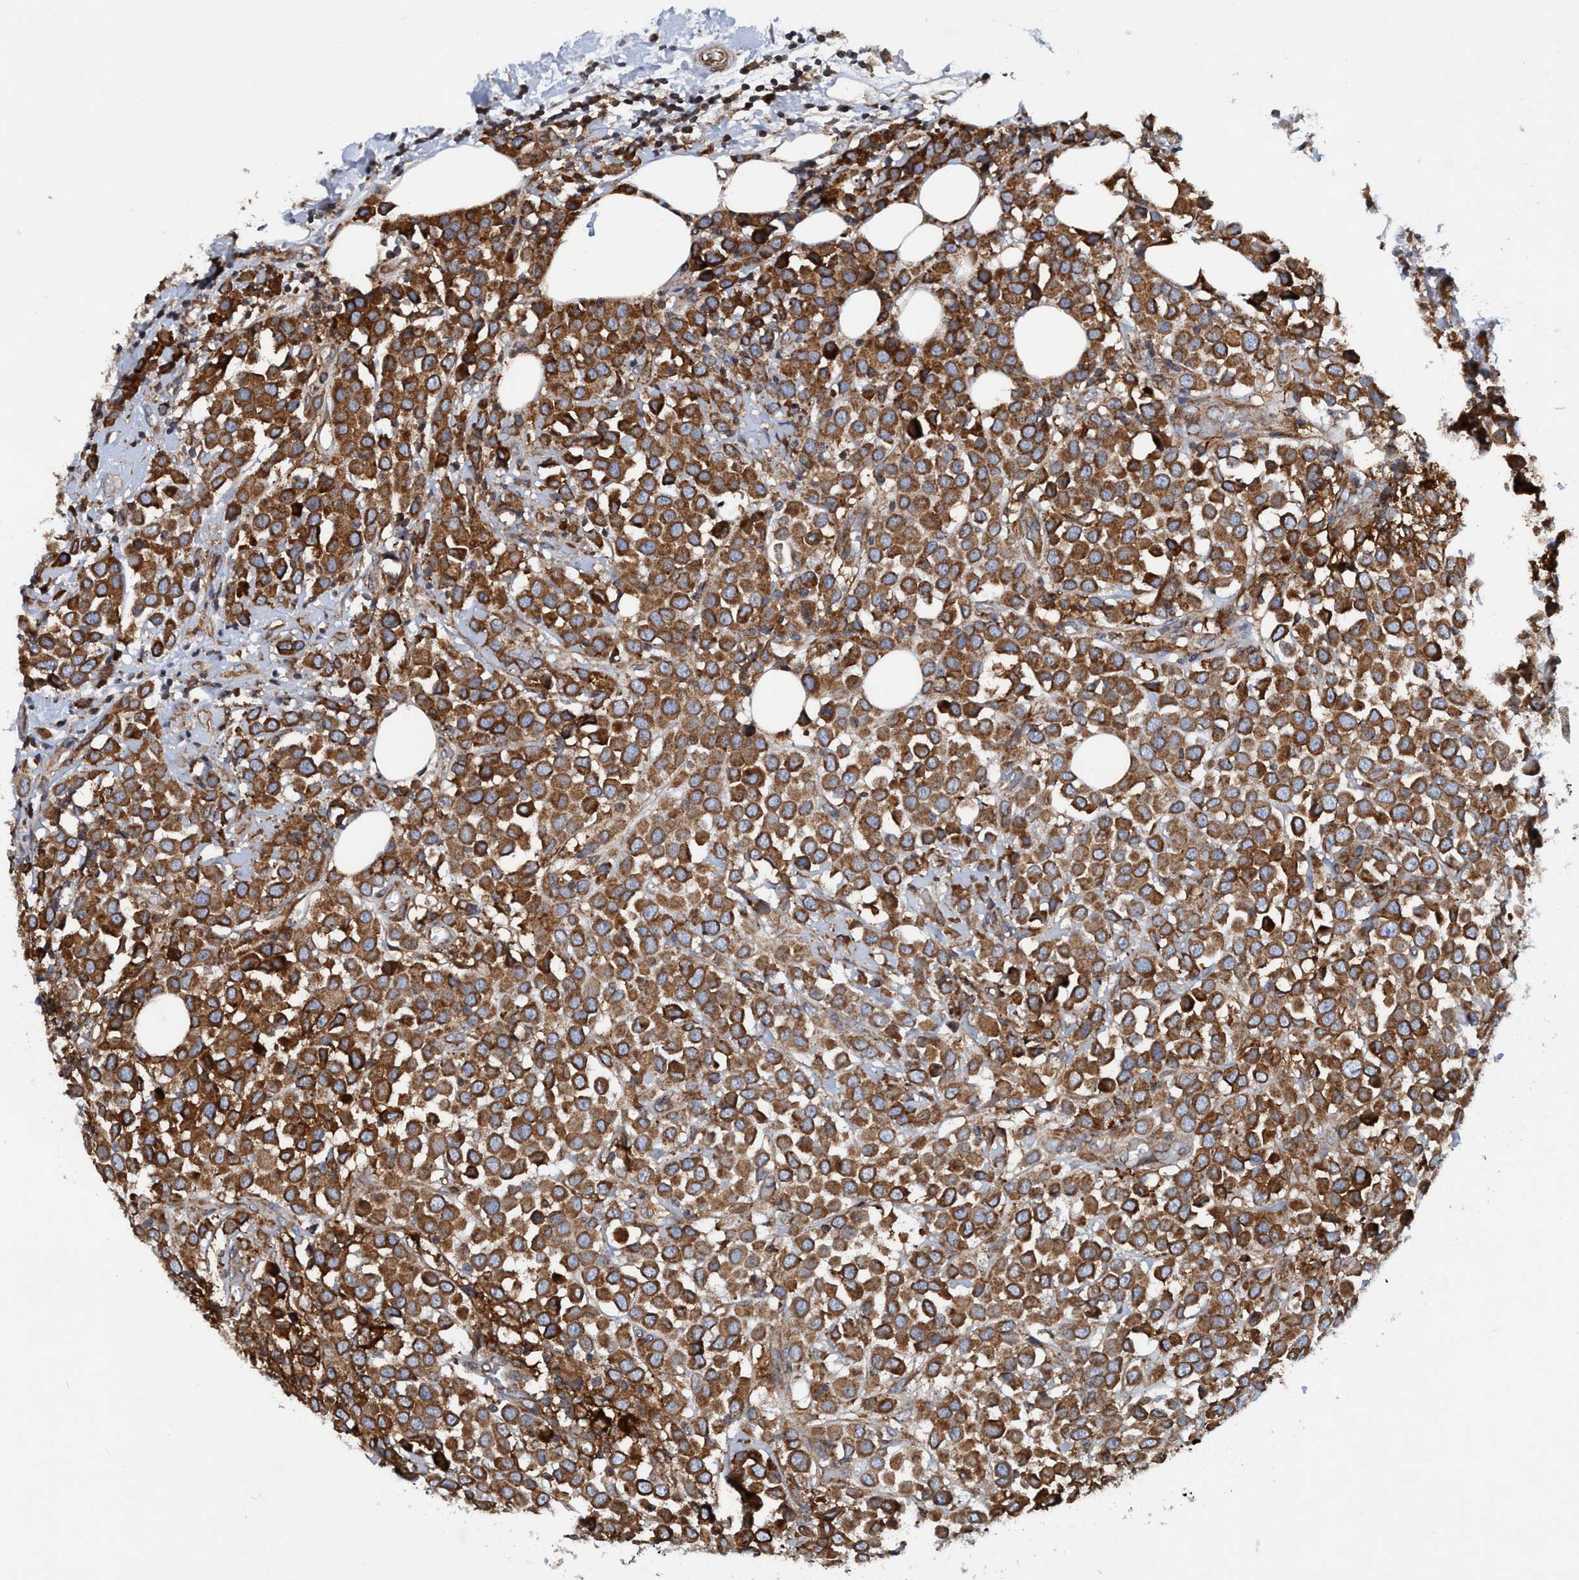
{"staining": {"intensity": "strong", "quantity": ">75%", "location": "cytoplasmic/membranous"}, "tissue": "breast cancer", "cell_type": "Tumor cells", "image_type": "cancer", "snomed": [{"axis": "morphology", "description": "Duct carcinoma"}, {"axis": "topography", "description": "Breast"}], "caption": "Tumor cells show high levels of strong cytoplasmic/membranous expression in about >75% of cells in breast intraductal carcinoma. Ihc stains the protein of interest in brown and the nuclei are stained blue.", "gene": "SLC16A3", "patient": {"sex": "female", "age": 61}}